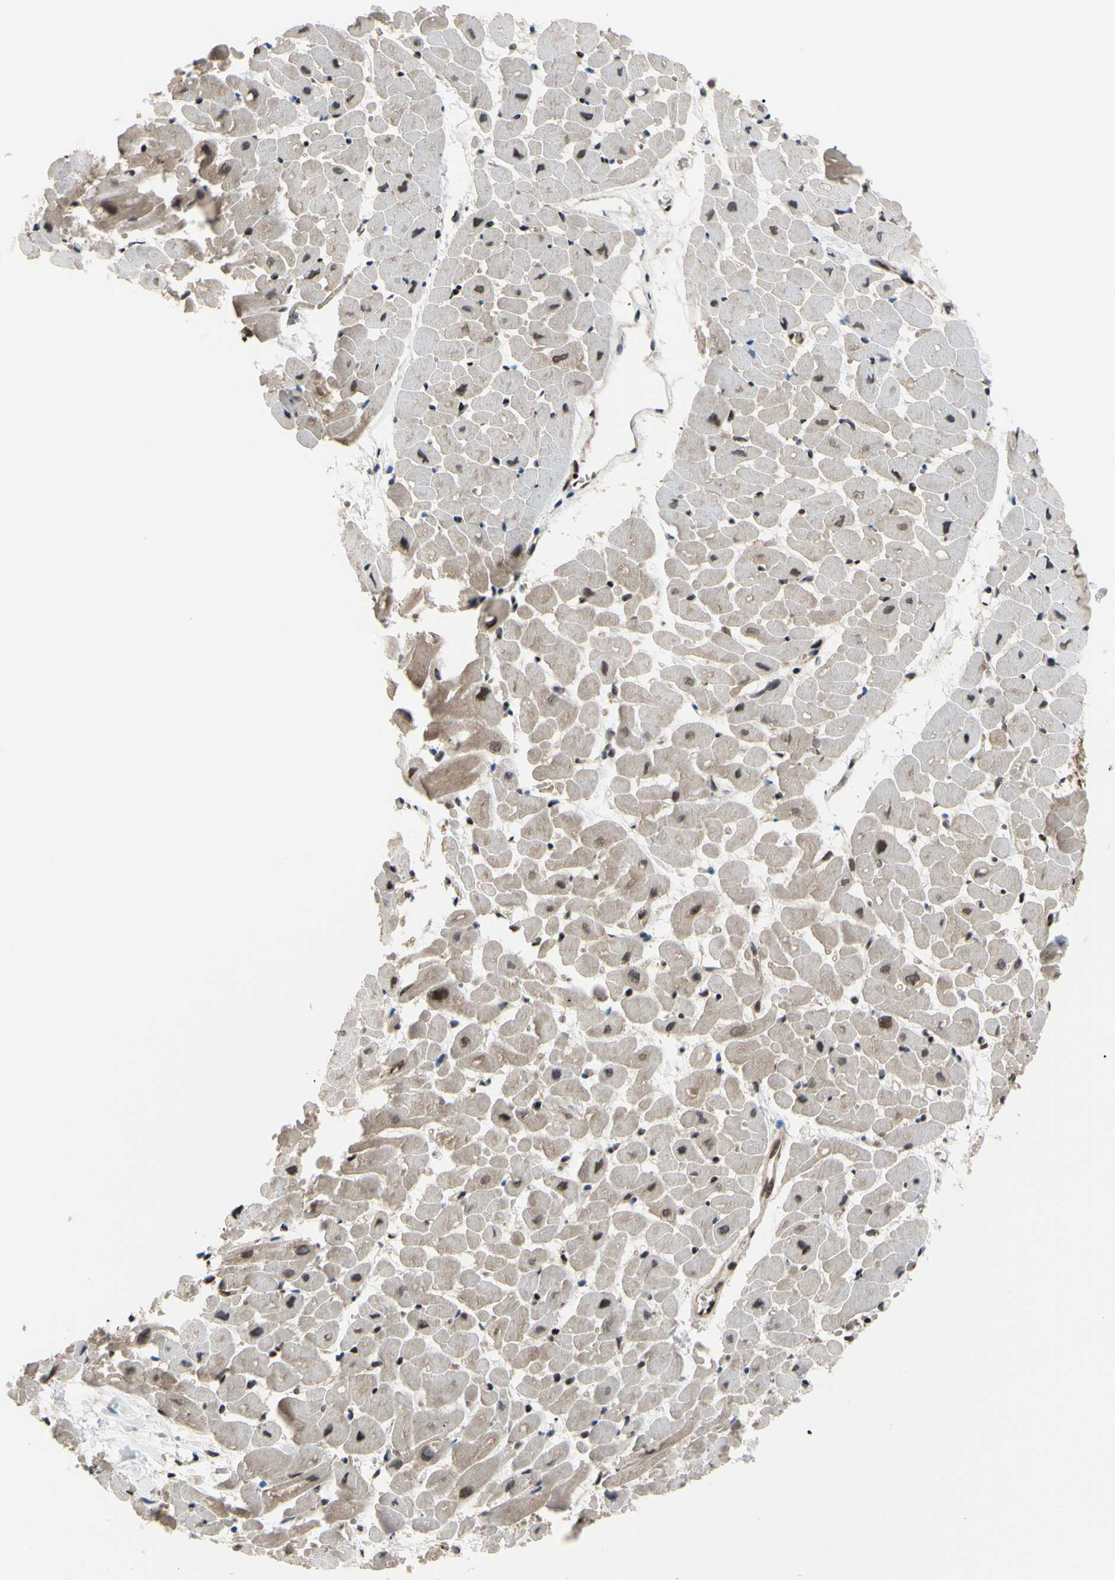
{"staining": {"intensity": "moderate", "quantity": "25%-75%", "location": "cytoplasmic/membranous,nuclear"}, "tissue": "heart muscle", "cell_type": "Cardiomyocytes", "image_type": "normal", "snomed": [{"axis": "morphology", "description": "Normal tissue, NOS"}, {"axis": "topography", "description": "Heart"}], "caption": "Moderate cytoplasmic/membranous,nuclear expression is present in approximately 25%-75% of cardiomyocytes in benign heart muscle.", "gene": "THAP12", "patient": {"sex": "male", "age": 45}}